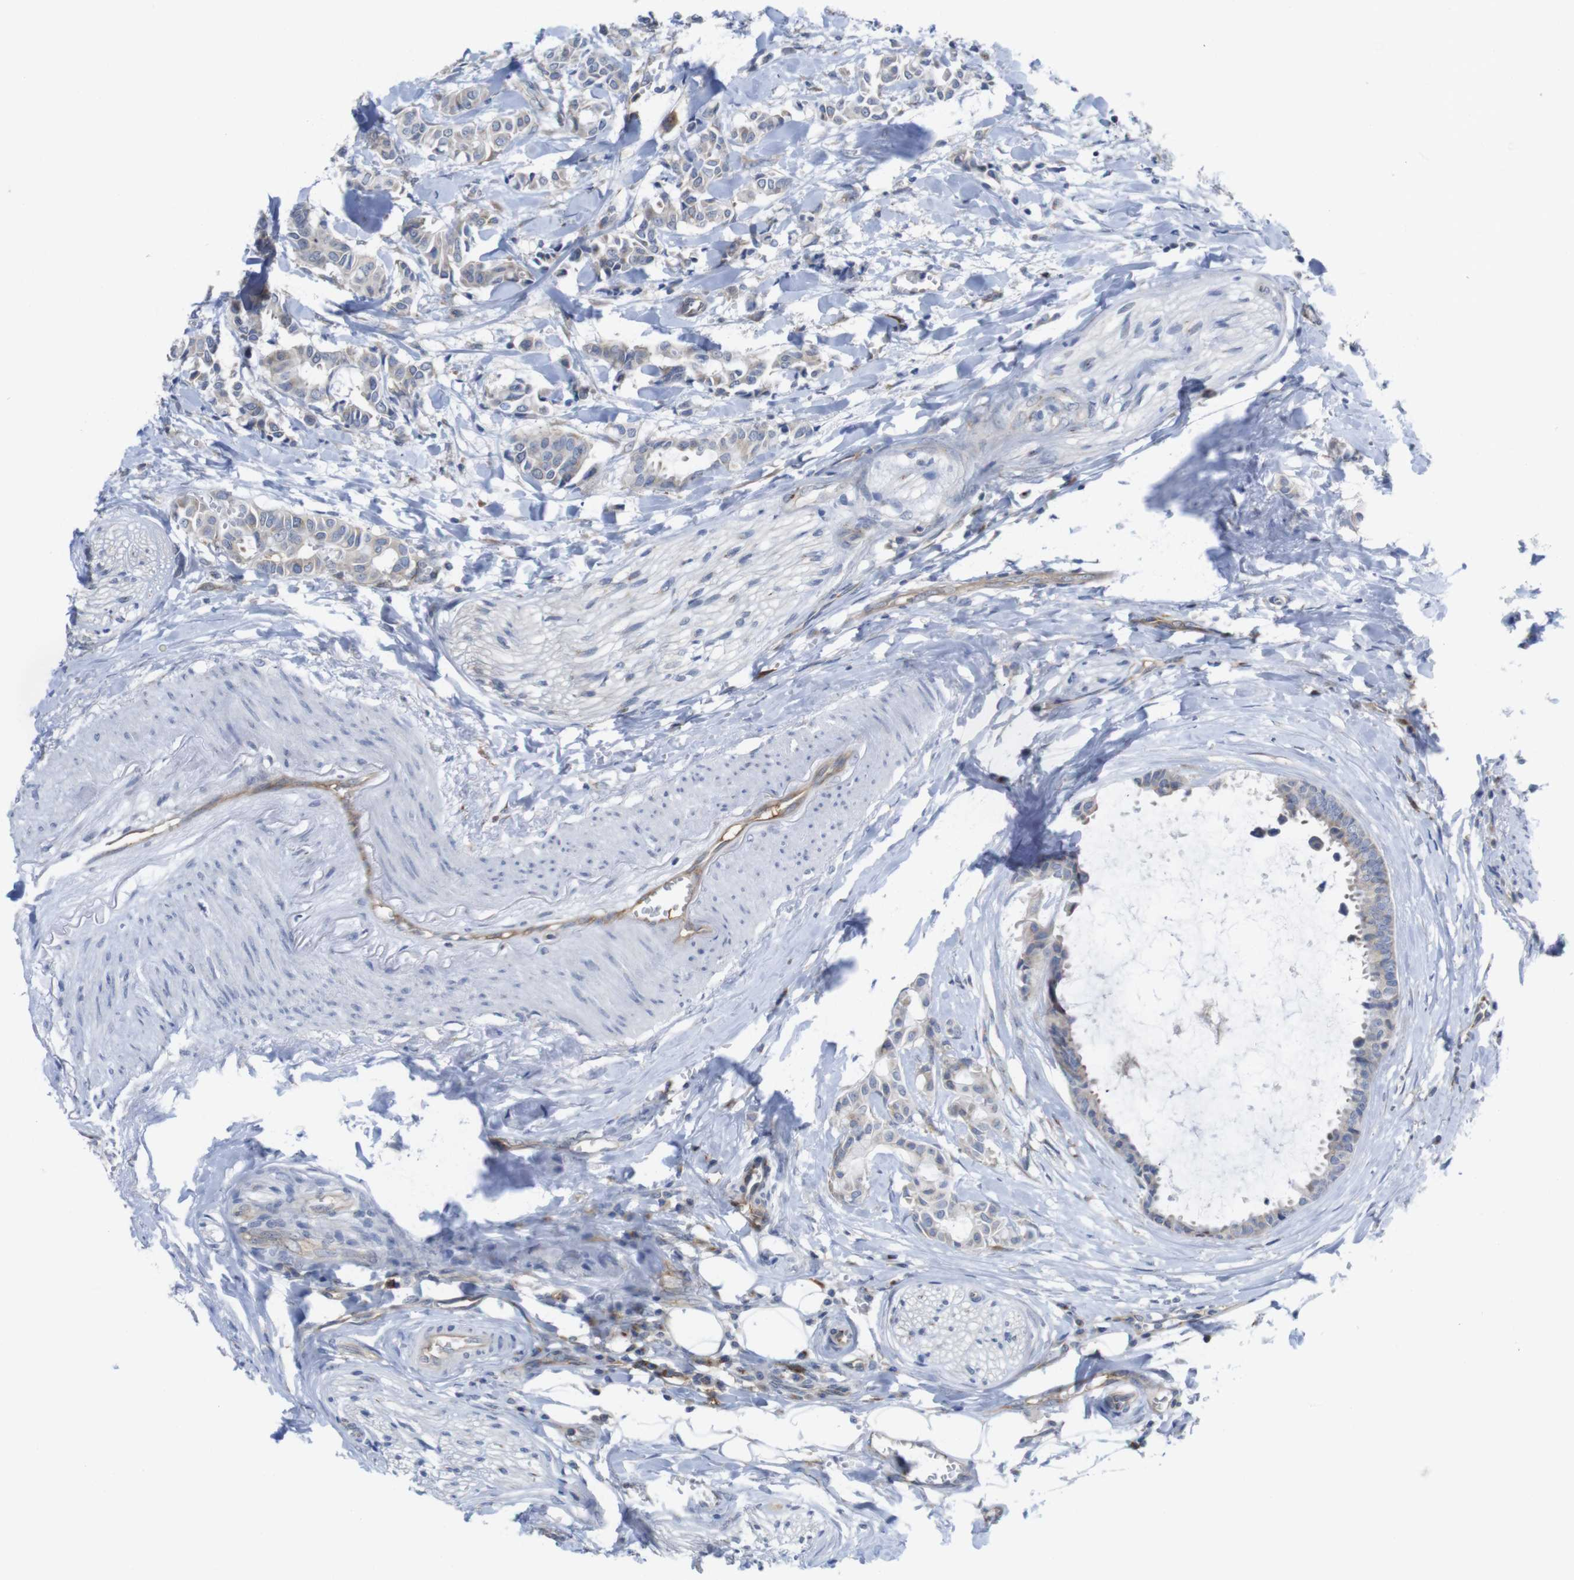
{"staining": {"intensity": "weak", "quantity": "<25%", "location": "cytoplasmic/membranous"}, "tissue": "head and neck cancer", "cell_type": "Tumor cells", "image_type": "cancer", "snomed": [{"axis": "morphology", "description": "Adenocarcinoma, NOS"}, {"axis": "topography", "description": "Salivary gland"}, {"axis": "topography", "description": "Head-Neck"}], "caption": "Photomicrograph shows no protein staining in tumor cells of adenocarcinoma (head and neck) tissue.", "gene": "CCR6", "patient": {"sex": "female", "age": 59}}